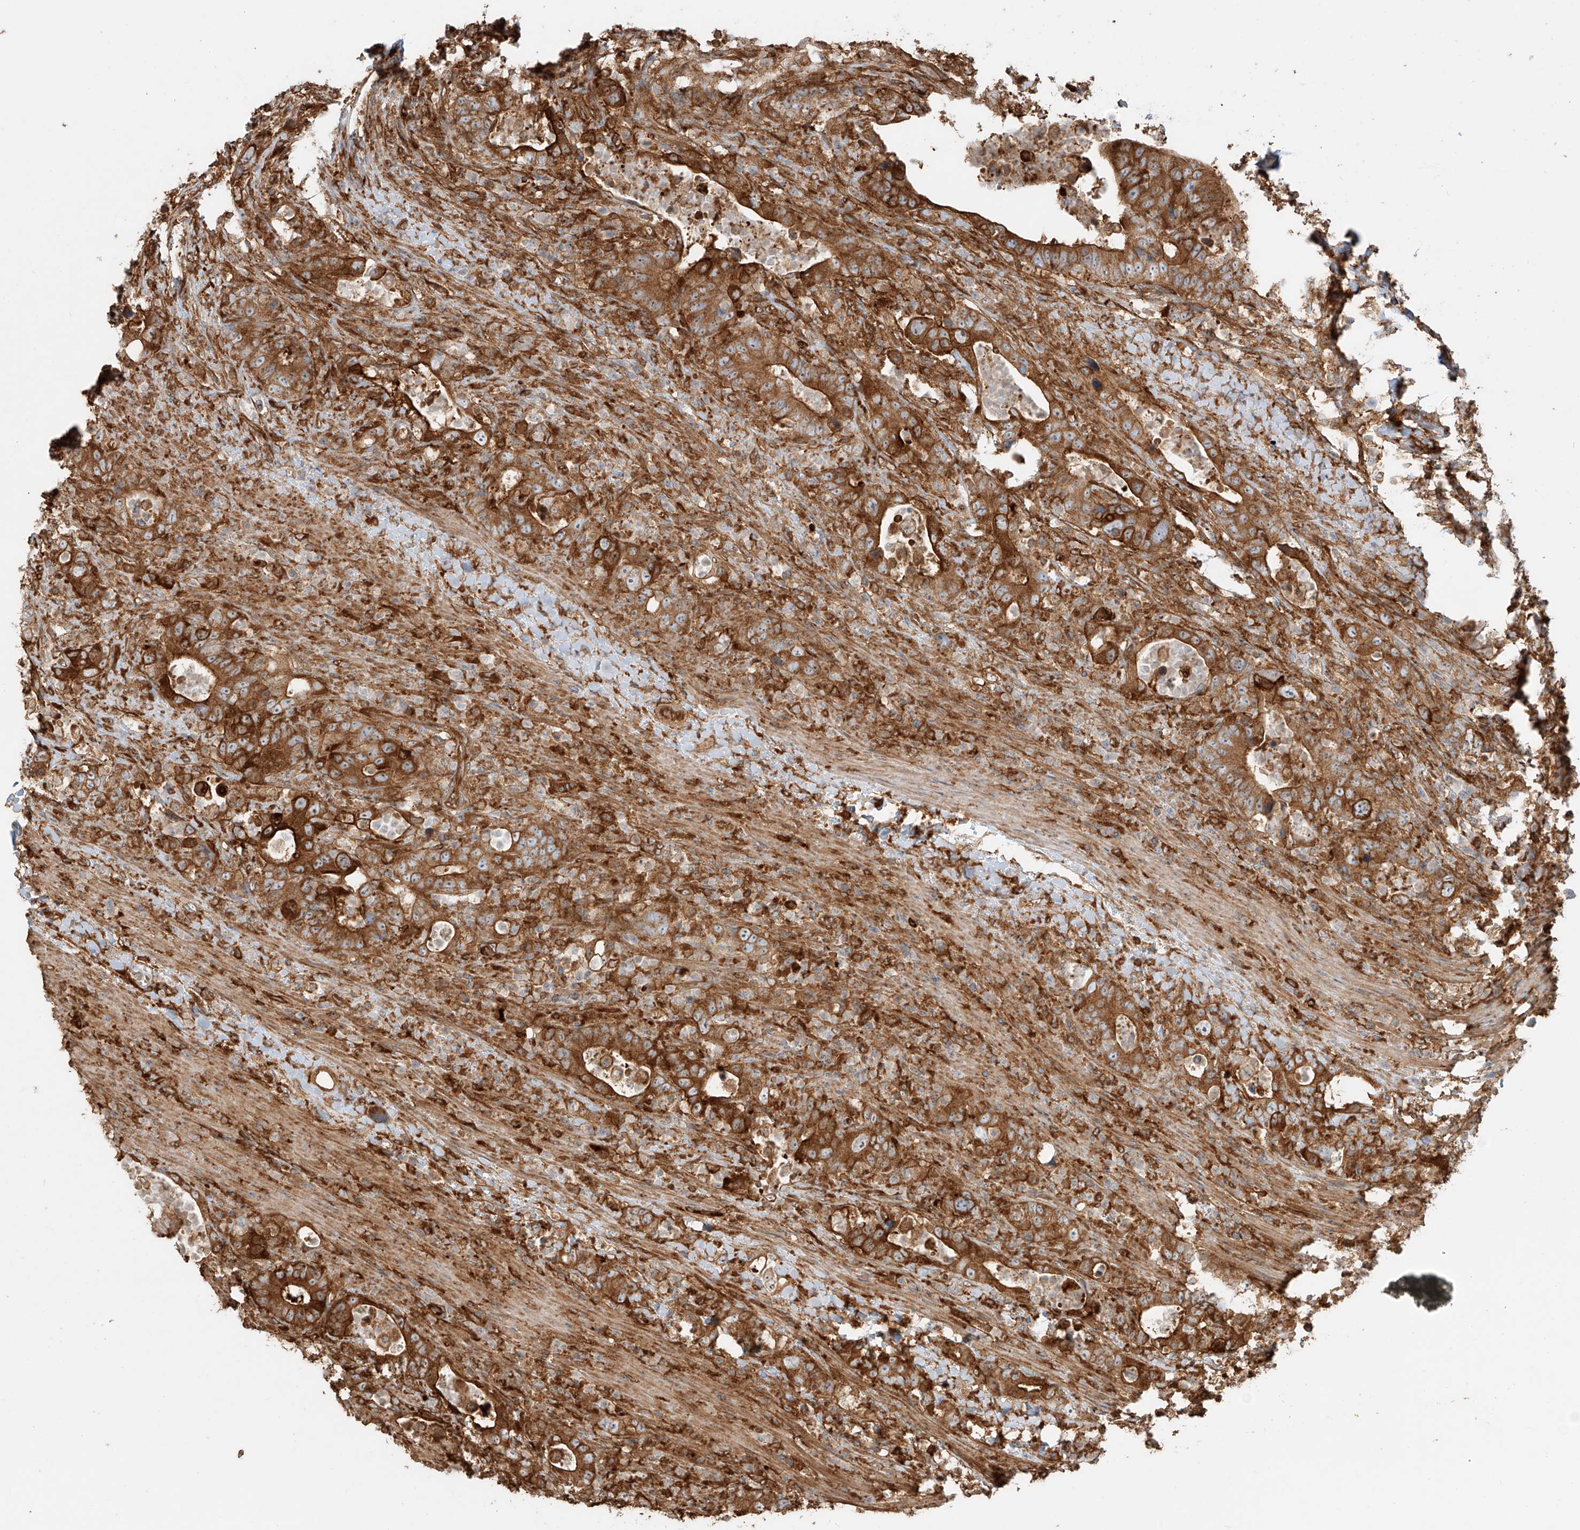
{"staining": {"intensity": "strong", "quantity": ">75%", "location": "cytoplasmic/membranous"}, "tissue": "colorectal cancer", "cell_type": "Tumor cells", "image_type": "cancer", "snomed": [{"axis": "morphology", "description": "Adenocarcinoma, NOS"}, {"axis": "topography", "description": "Colon"}], "caption": "Strong cytoplasmic/membranous expression is present in approximately >75% of tumor cells in colorectal adenocarcinoma.", "gene": "SNX9", "patient": {"sex": "female", "age": 75}}